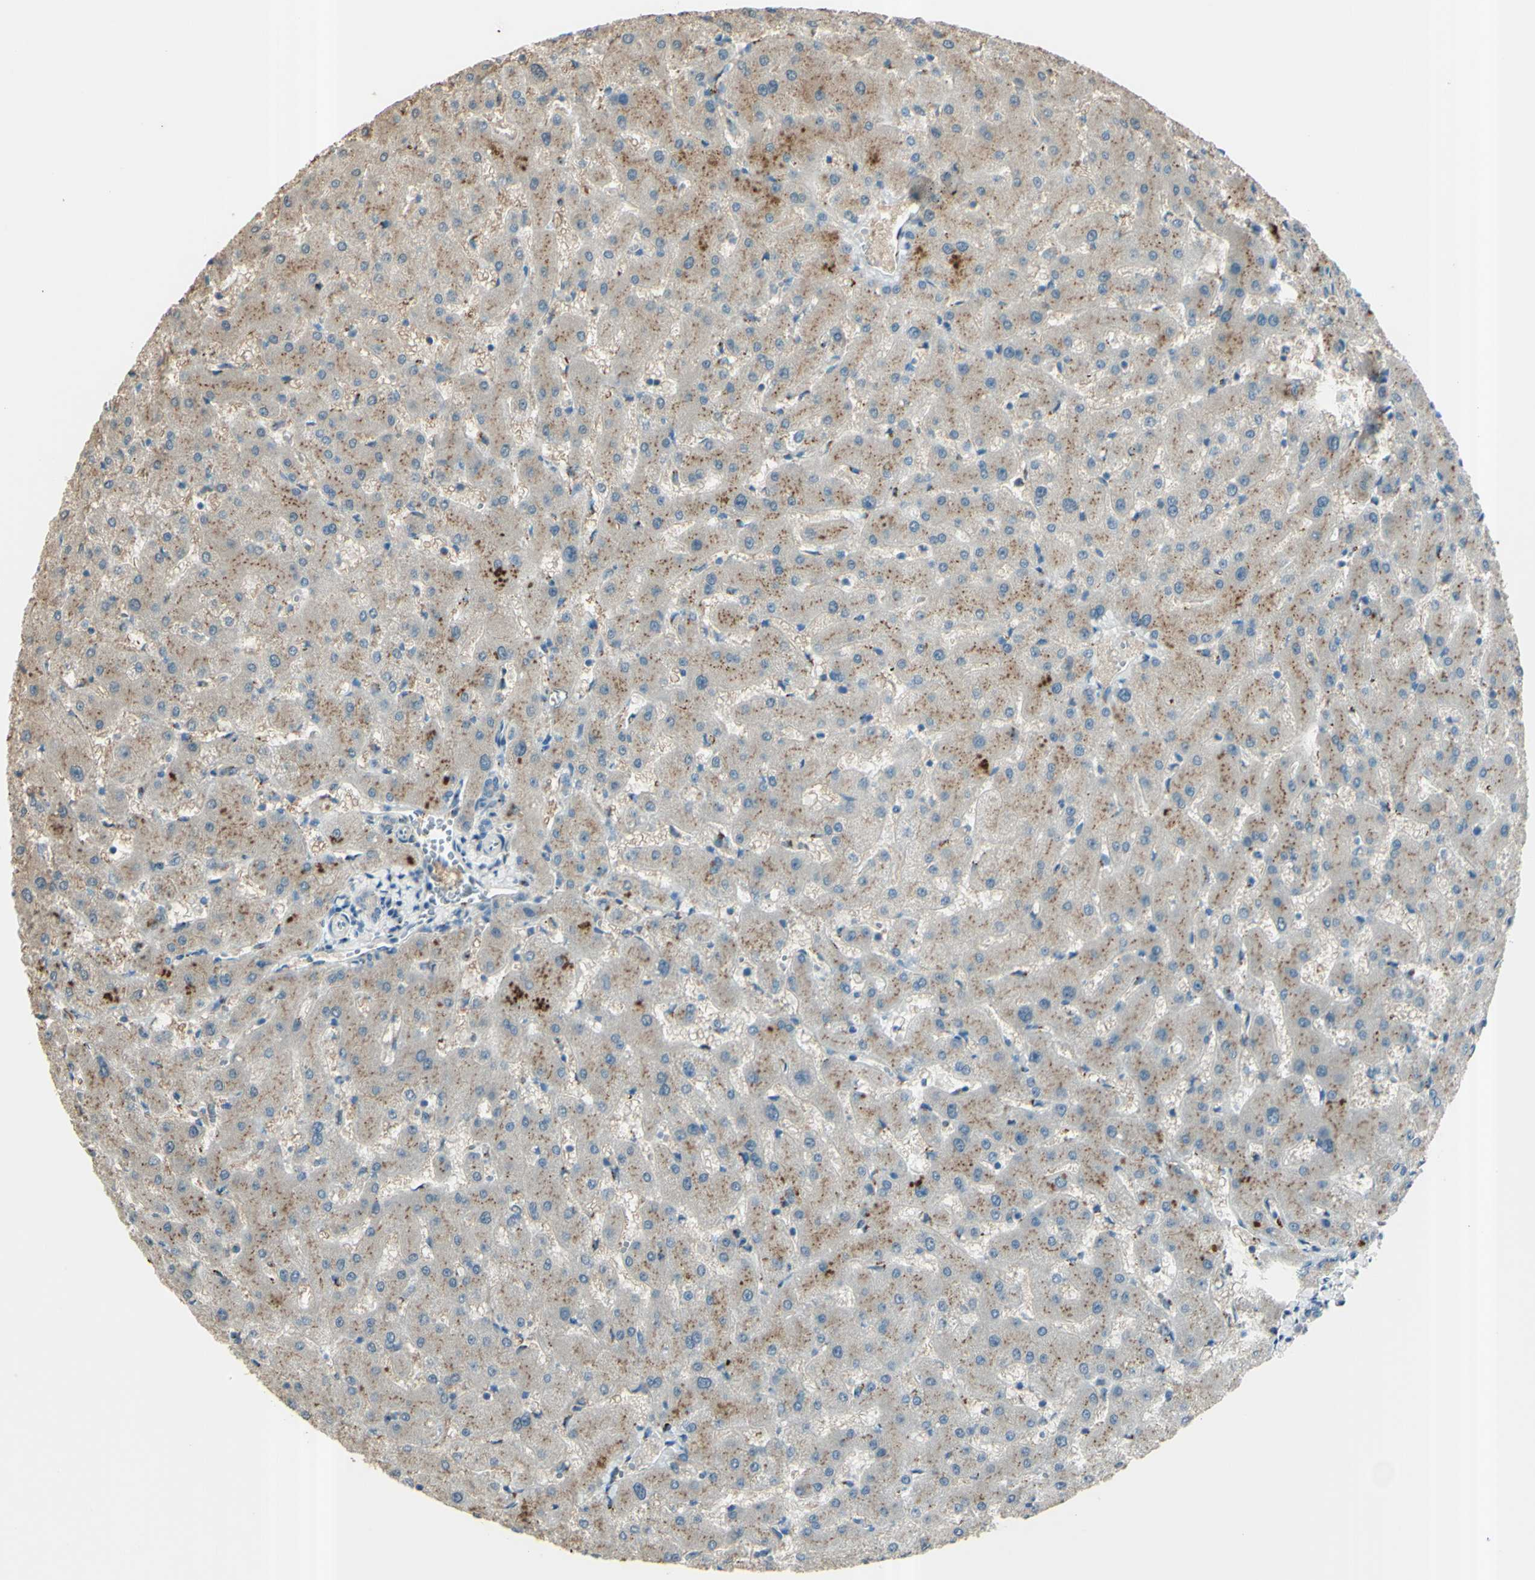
{"staining": {"intensity": "weak", "quantity": "25%-75%", "location": "cytoplasmic/membranous"}, "tissue": "liver", "cell_type": "Cholangiocytes", "image_type": "normal", "snomed": [{"axis": "morphology", "description": "Normal tissue, NOS"}, {"axis": "topography", "description": "Liver"}], "caption": "Protein staining of unremarkable liver shows weak cytoplasmic/membranous positivity in about 25%-75% of cholangiocytes.", "gene": "B4GALT1", "patient": {"sex": "female", "age": 63}}